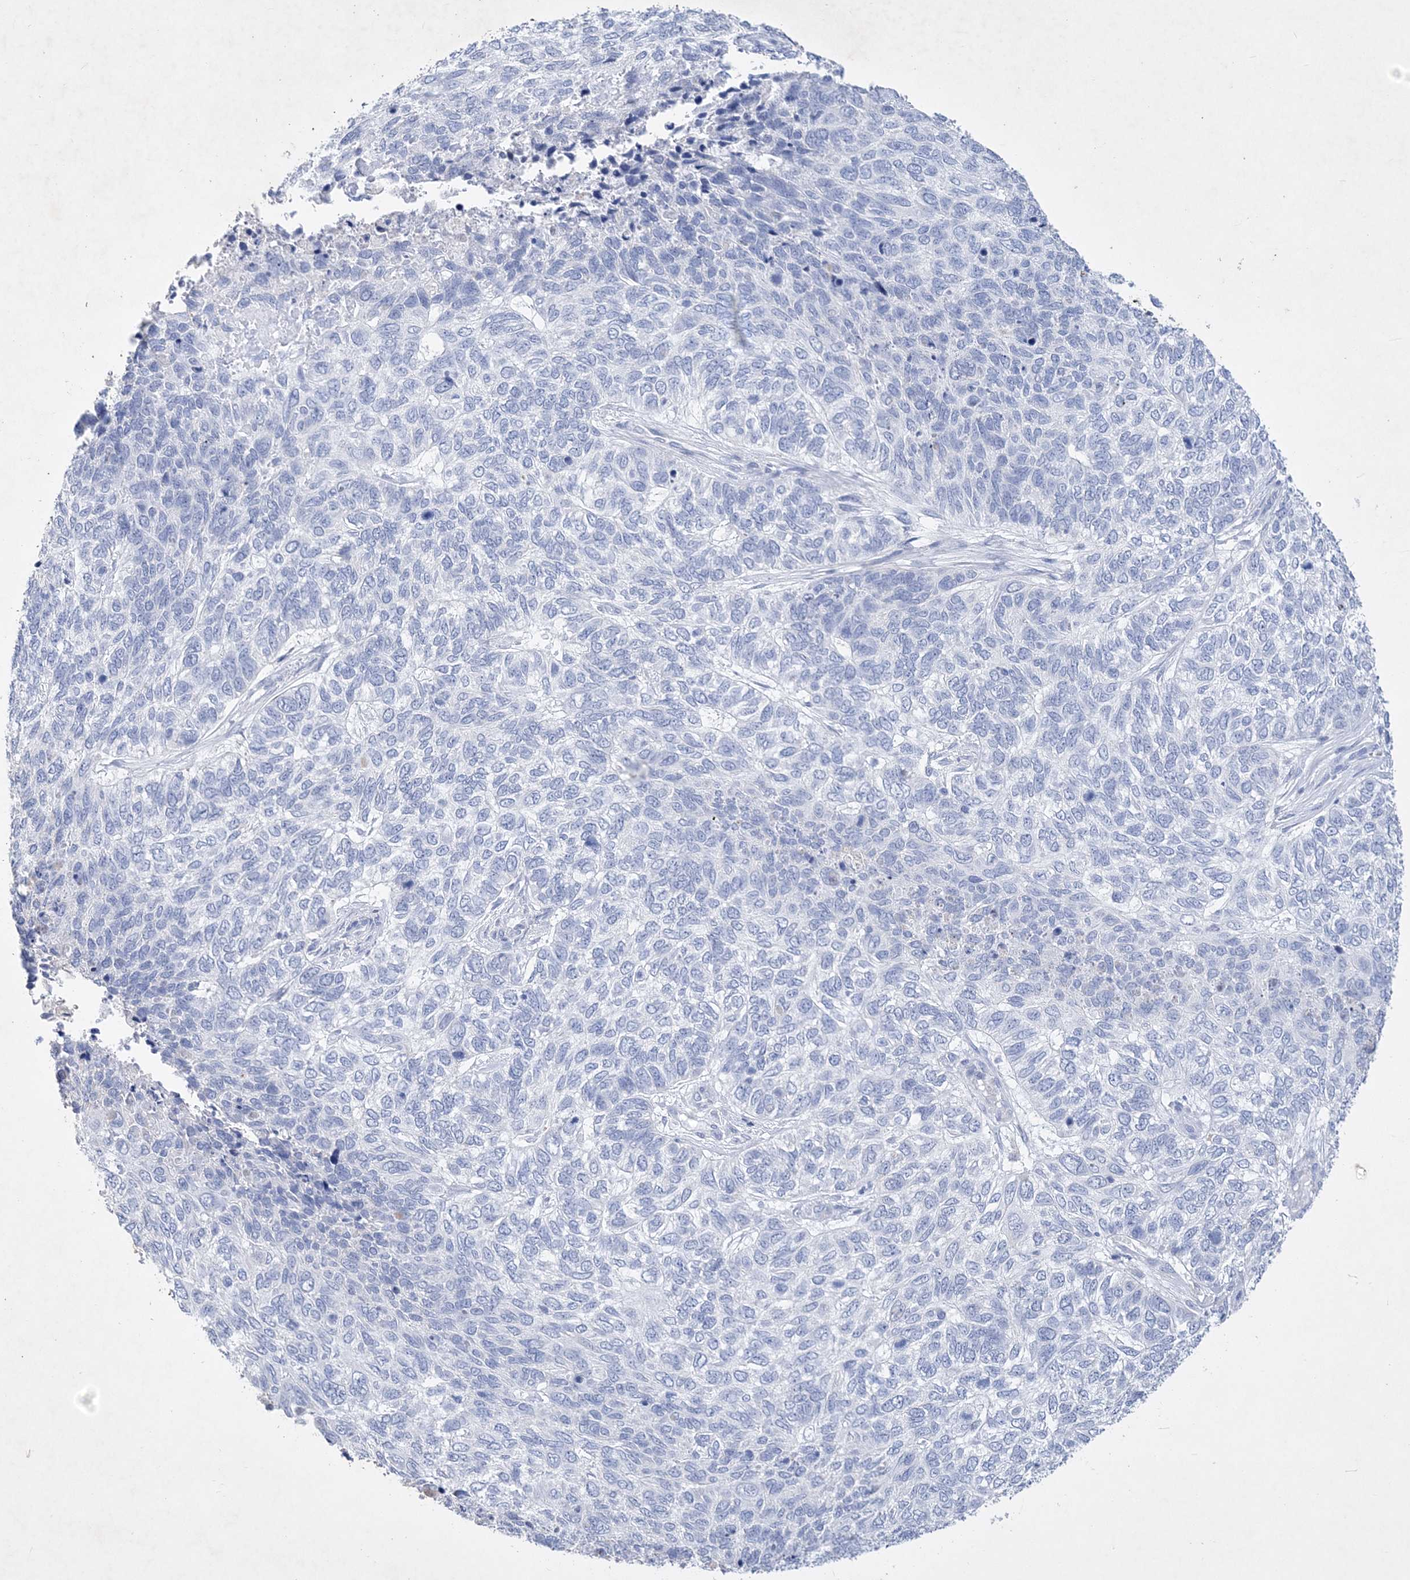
{"staining": {"intensity": "negative", "quantity": "none", "location": "none"}, "tissue": "skin cancer", "cell_type": "Tumor cells", "image_type": "cancer", "snomed": [{"axis": "morphology", "description": "Basal cell carcinoma"}, {"axis": "topography", "description": "Skin"}], "caption": "There is no significant staining in tumor cells of skin cancer (basal cell carcinoma). Nuclei are stained in blue.", "gene": "COPS8", "patient": {"sex": "female", "age": 65}}